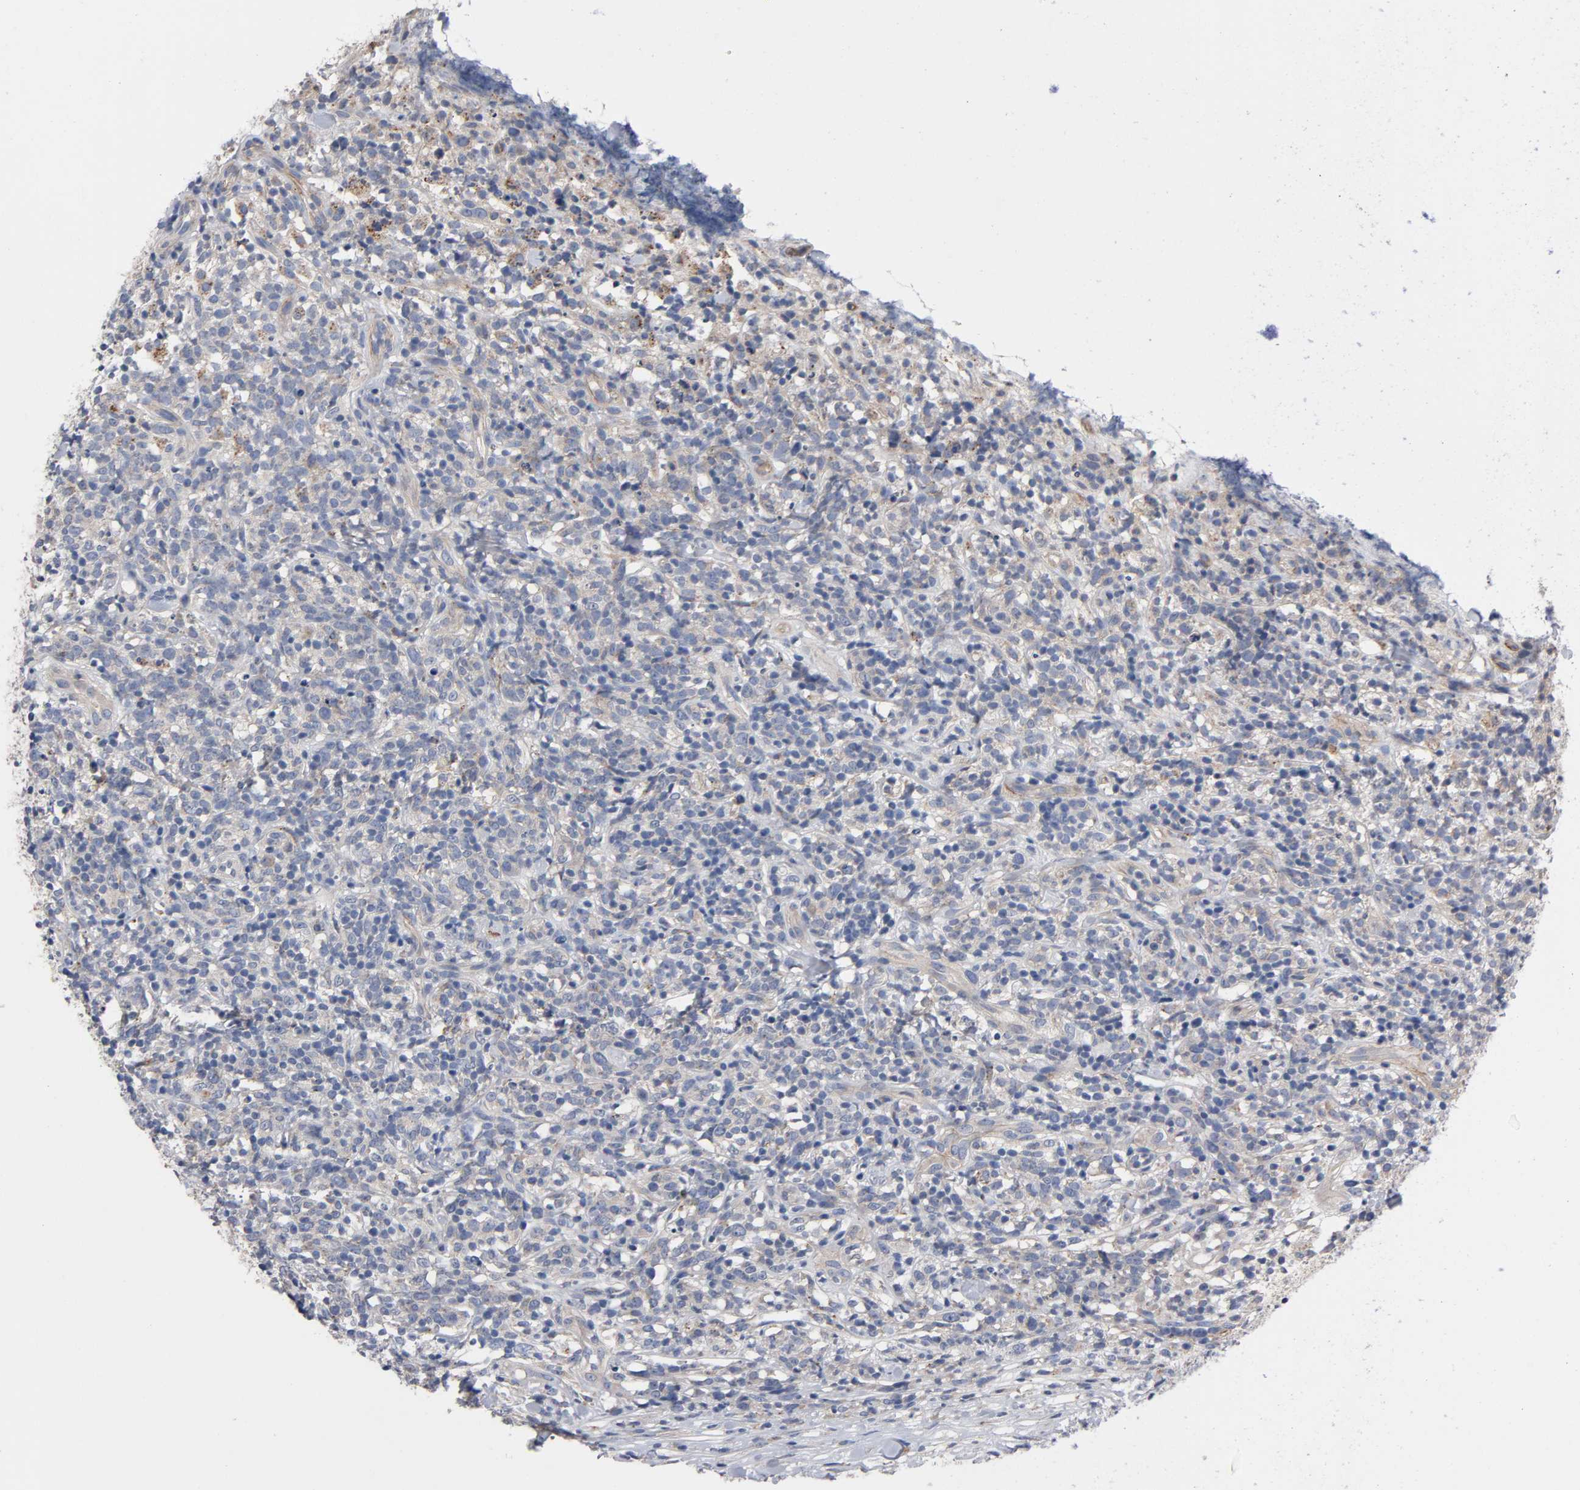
{"staining": {"intensity": "negative", "quantity": "none", "location": "none"}, "tissue": "lymphoma", "cell_type": "Tumor cells", "image_type": "cancer", "snomed": [{"axis": "morphology", "description": "Malignant lymphoma, non-Hodgkin's type, High grade"}, {"axis": "topography", "description": "Lymph node"}], "caption": "Lymphoma stained for a protein using IHC displays no expression tumor cells.", "gene": "CCDC134", "patient": {"sex": "female", "age": 73}}